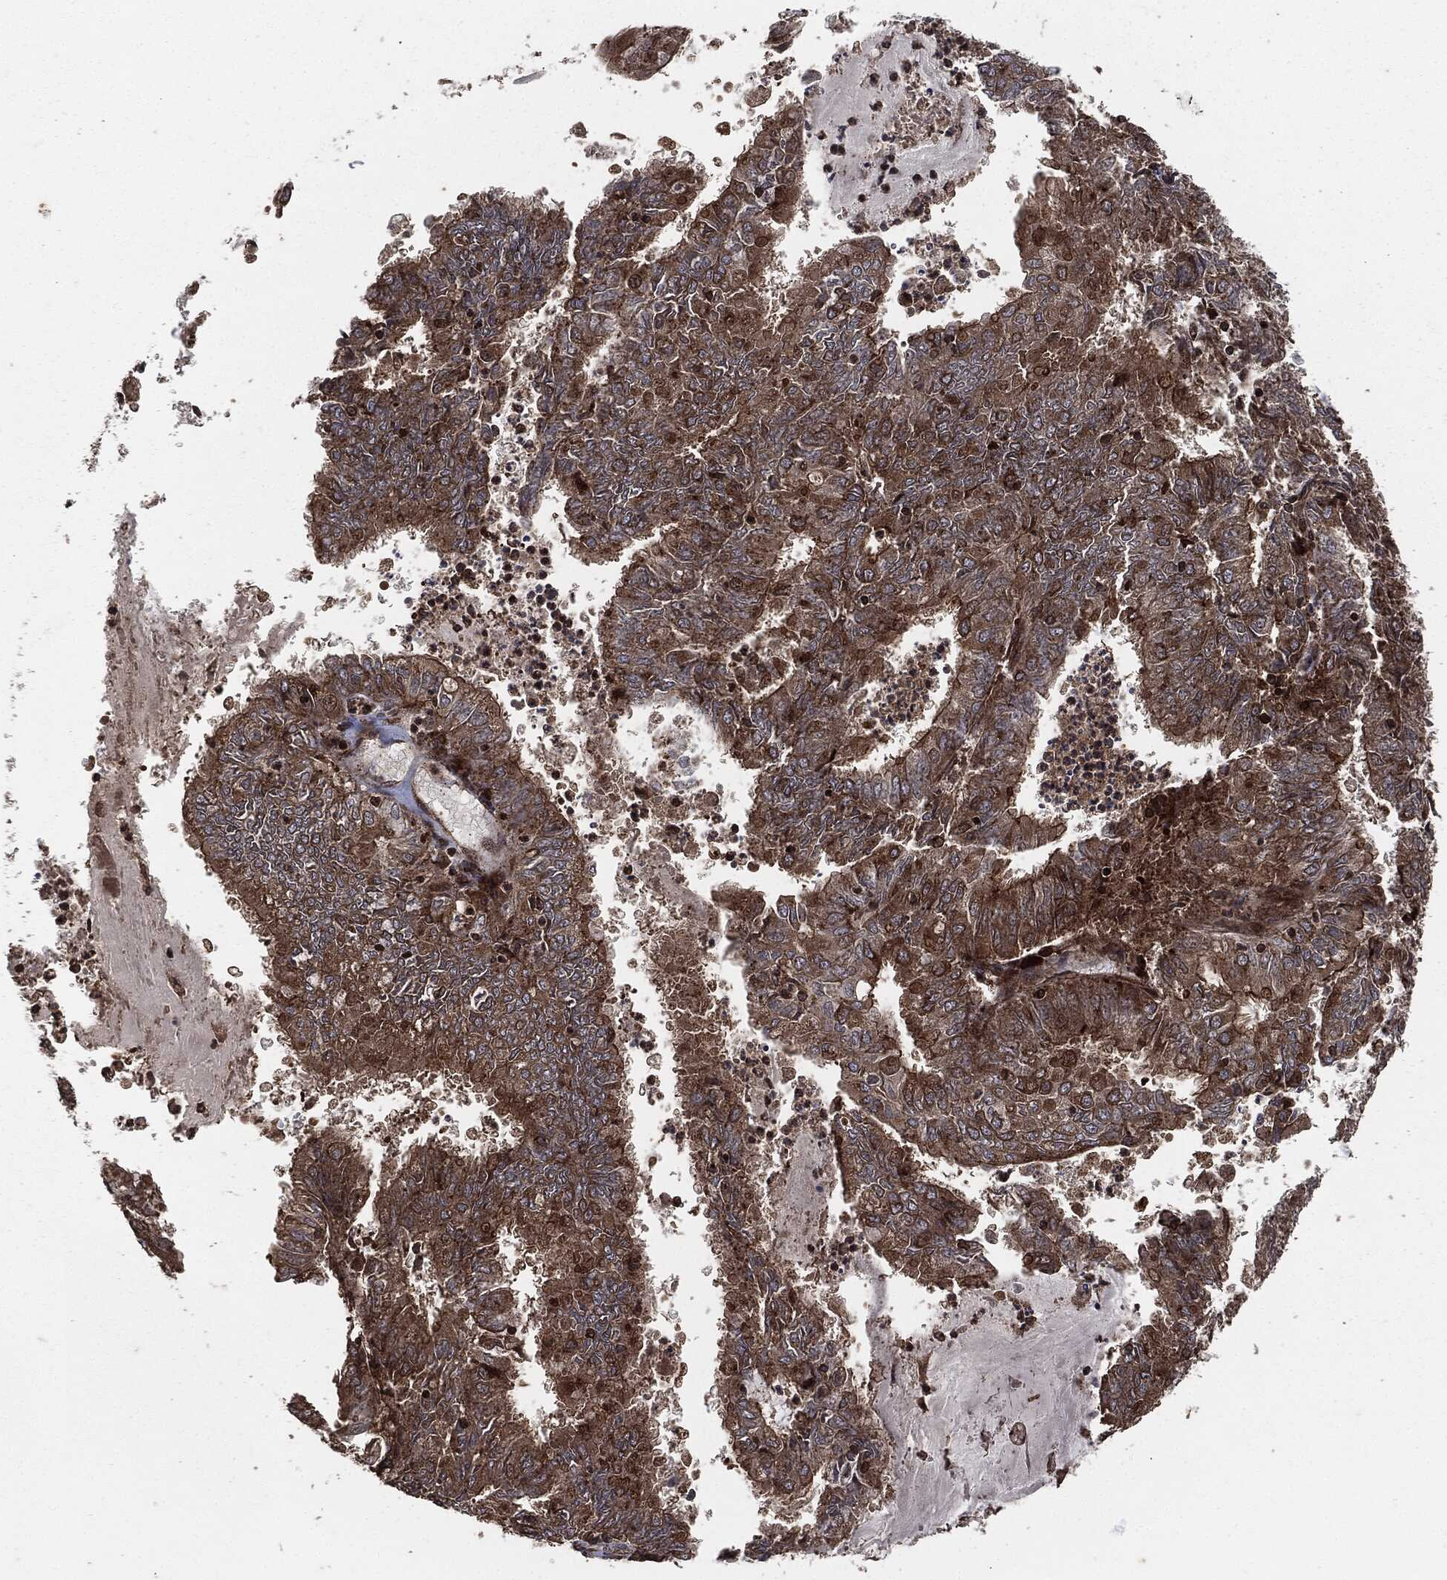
{"staining": {"intensity": "moderate", "quantity": ">75%", "location": "cytoplasmic/membranous"}, "tissue": "endometrial cancer", "cell_type": "Tumor cells", "image_type": "cancer", "snomed": [{"axis": "morphology", "description": "Adenocarcinoma, NOS"}, {"axis": "topography", "description": "Endometrium"}], "caption": "Immunohistochemical staining of human adenocarcinoma (endometrial) shows medium levels of moderate cytoplasmic/membranous protein positivity in about >75% of tumor cells.", "gene": "IFIT1", "patient": {"sex": "female", "age": 57}}